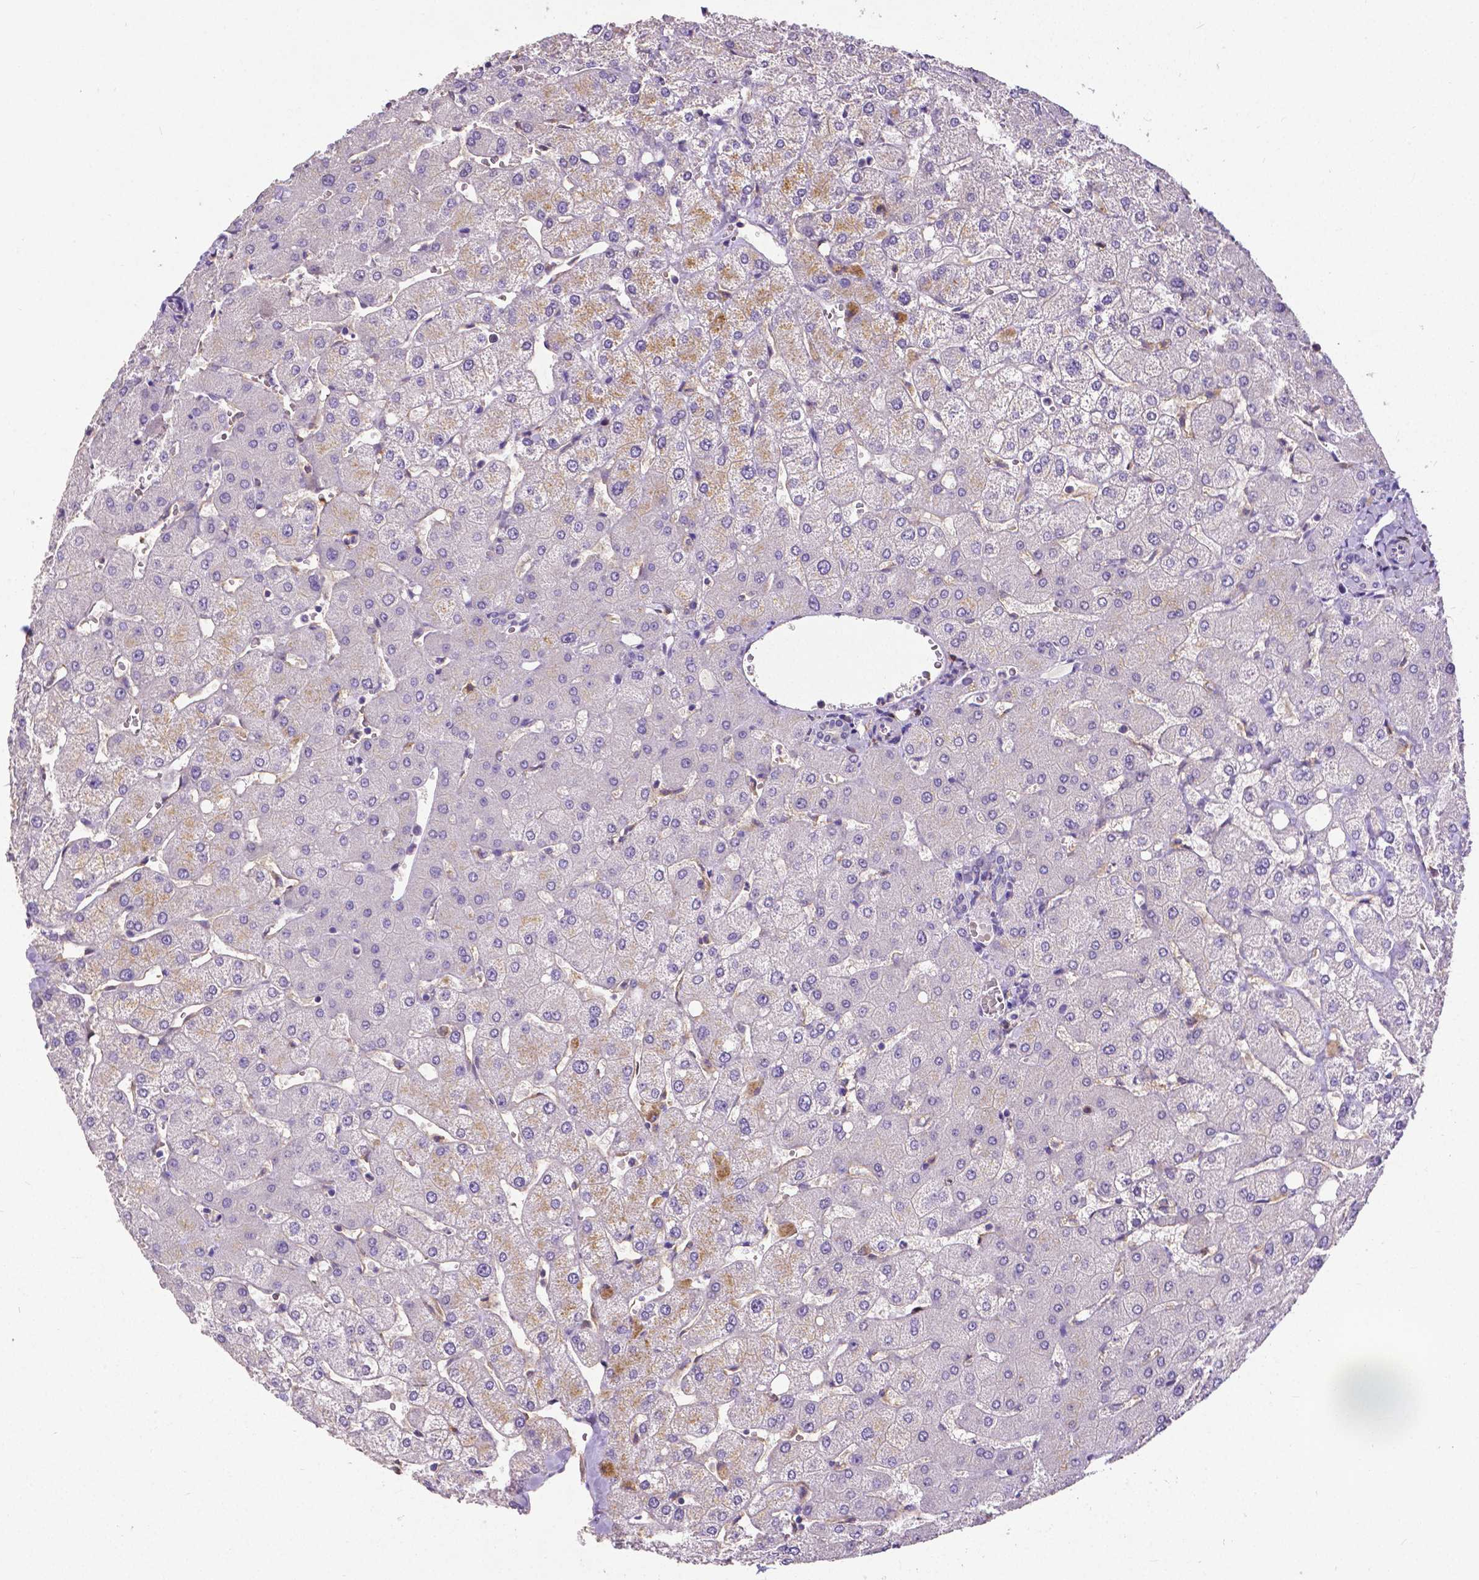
{"staining": {"intensity": "negative", "quantity": "none", "location": "none"}, "tissue": "liver", "cell_type": "Cholangiocytes", "image_type": "normal", "snomed": [{"axis": "morphology", "description": "Normal tissue, NOS"}, {"axis": "topography", "description": "Liver"}], "caption": "Immunohistochemistry (IHC) of unremarkable liver displays no expression in cholangiocytes. (Brightfield microscopy of DAB immunohistochemistry (IHC) at high magnification).", "gene": "CD4", "patient": {"sex": "female", "age": 54}}